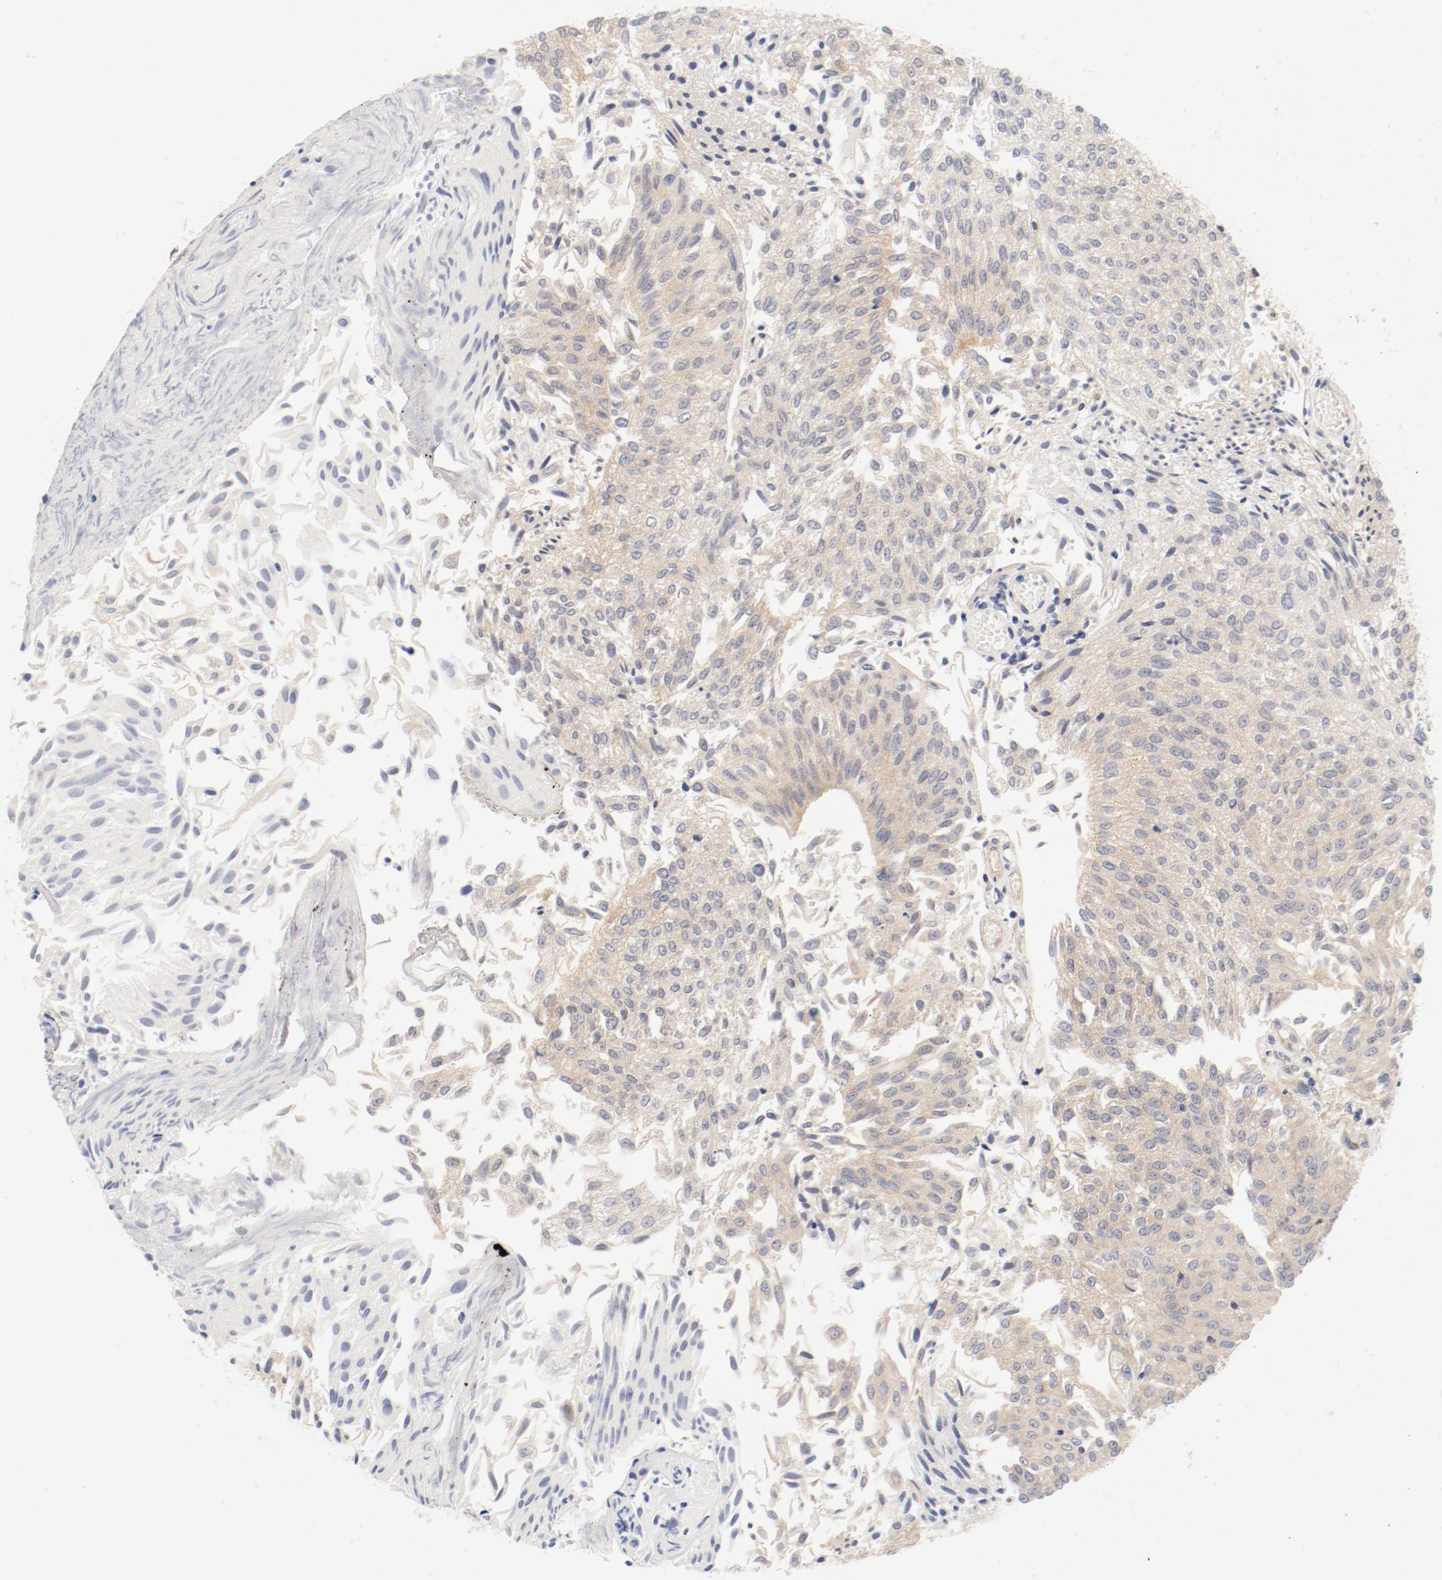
{"staining": {"intensity": "negative", "quantity": "none", "location": "none"}, "tissue": "urothelial cancer", "cell_type": "Tumor cells", "image_type": "cancer", "snomed": [{"axis": "morphology", "description": "Urothelial carcinoma, Low grade"}, {"axis": "topography", "description": "Urinary bladder"}], "caption": "High power microscopy photomicrograph of an IHC histopathology image of low-grade urothelial carcinoma, revealing no significant expression in tumor cells.", "gene": "DYNC1H1", "patient": {"sex": "male", "age": 86}}